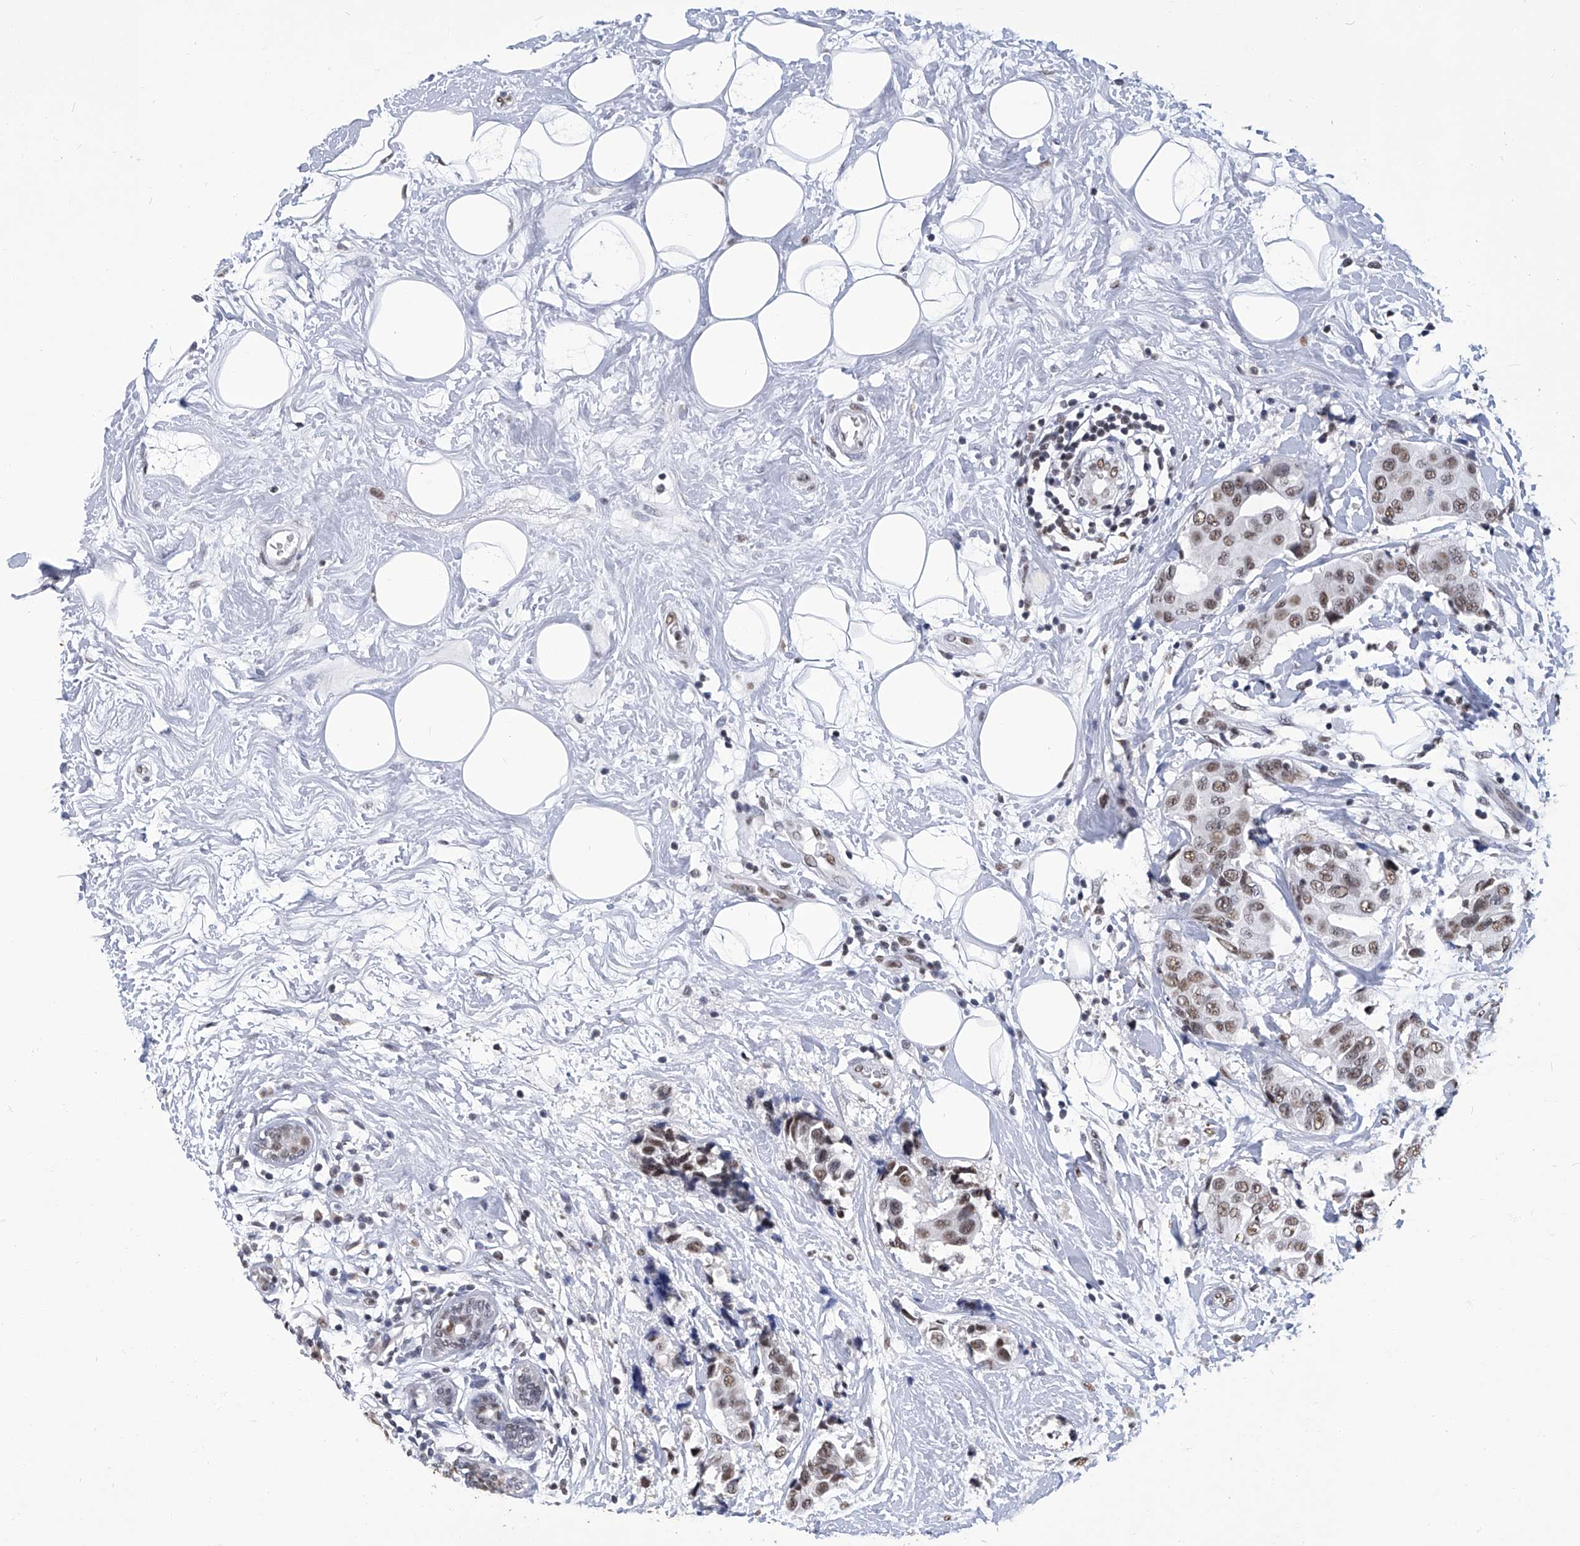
{"staining": {"intensity": "moderate", "quantity": ">75%", "location": "nuclear"}, "tissue": "breast cancer", "cell_type": "Tumor cells", "image_type": "cancer", "snomed": [{"axis": "morphology", "description": "Normal tissue, NOS"}, {"axis": "morphology", "description": "Duct carcinoma"}, {"axis": "topography", "description": "Breast"}], "caption": "Immunohistochemical staining of human breast infiltrating ductal carcinoma exhibits moderate nuclear protein expression in about >75% of tumor cells.", "gene": "HBP1", "patient": {"sex": "female", "age": 39}}